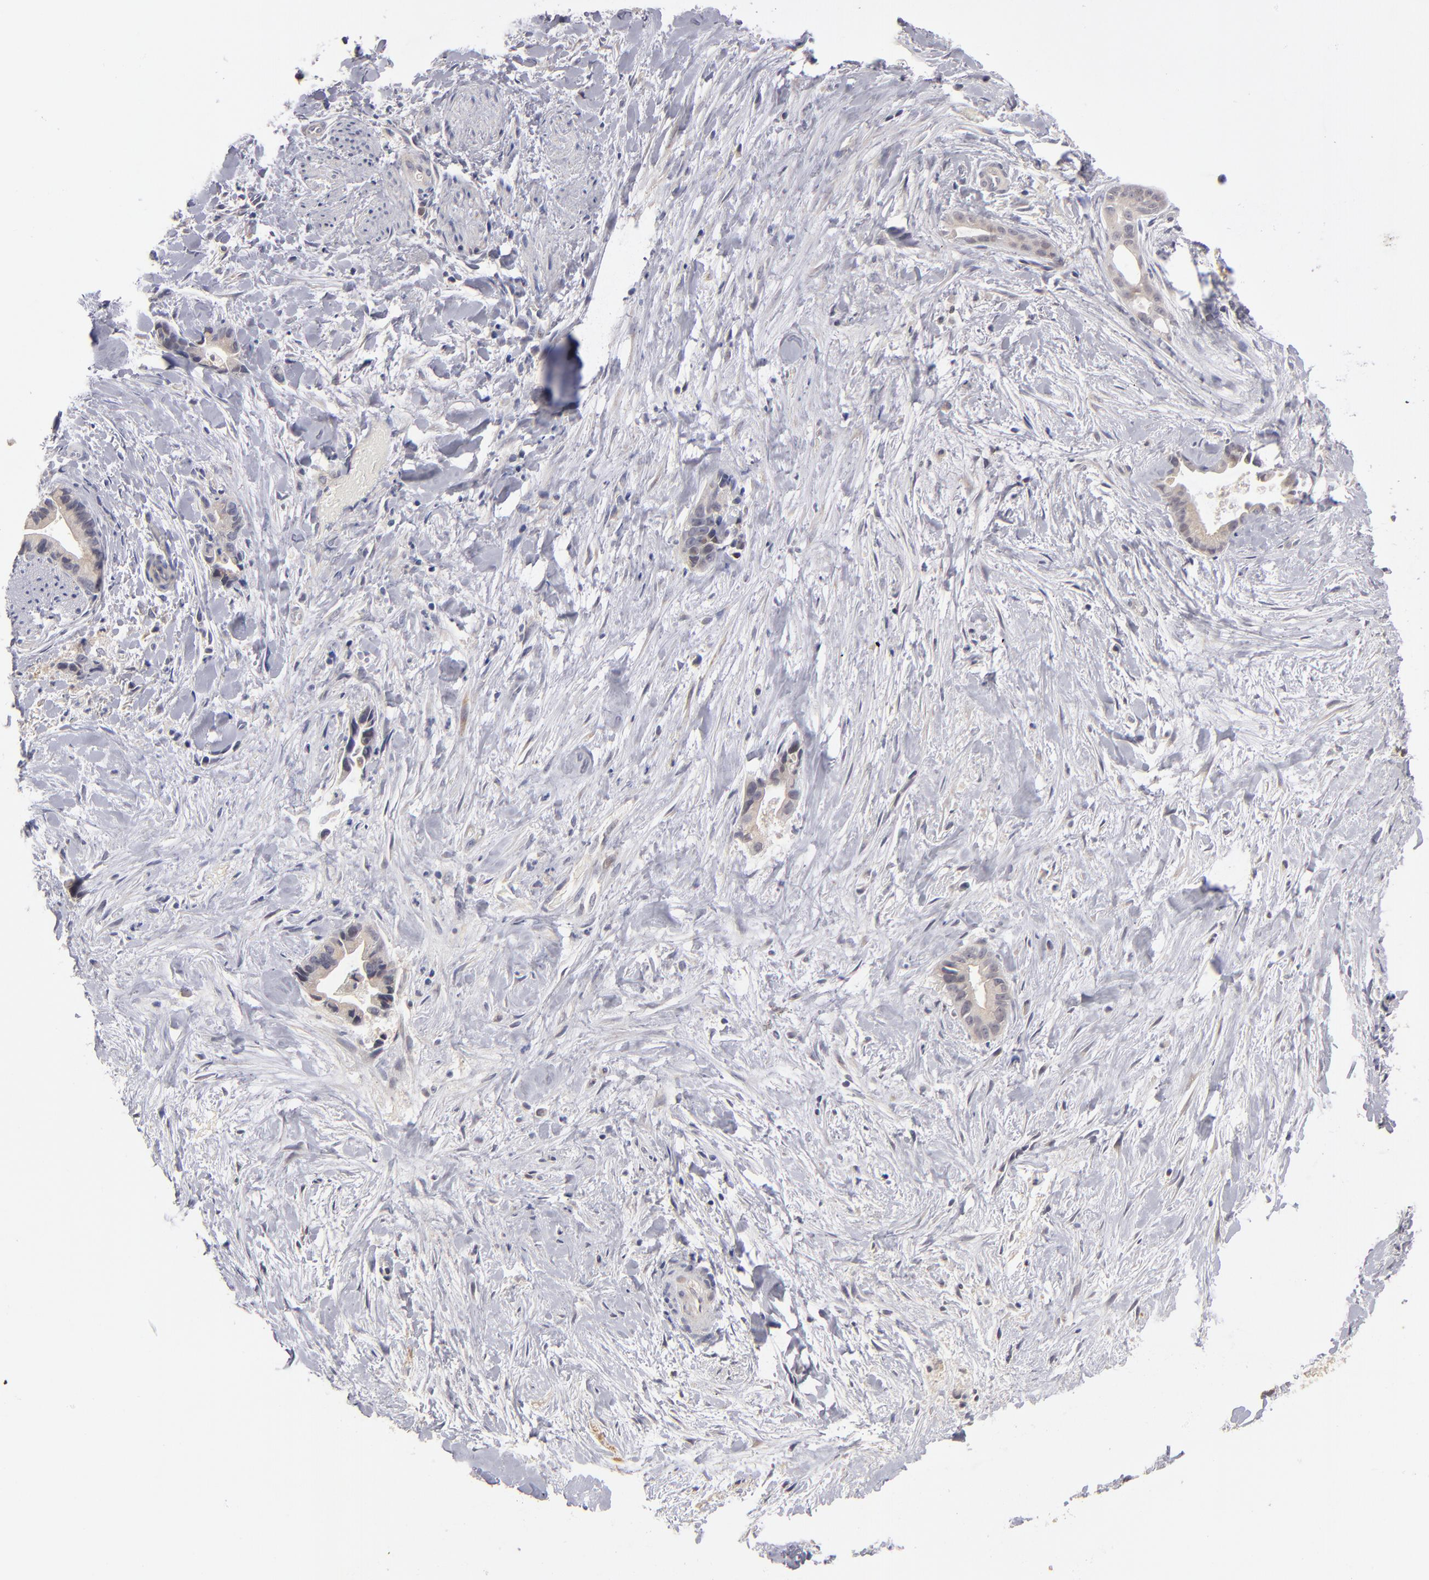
{"staining": {"intensity": "weak", "quantity": ">75%", "location": "cytoplasmic/membranous"}, "tissue": "liver cancer", "cell_type": "Tumor cells", "image_type": "cancer", "snomed": [{"axis": "morphology", "description": "Cholangiocarcinoma"}, {"axis": "topography", "description": "Liver"}], "caption": "Weak cytoplasmic/membranous expression for a protein is present in about >75% of tumor cells of liver cancer using immunohistochemistry (IHC).", "gene": "EXD2", "patient": {"sex": "female", "age": 55}}